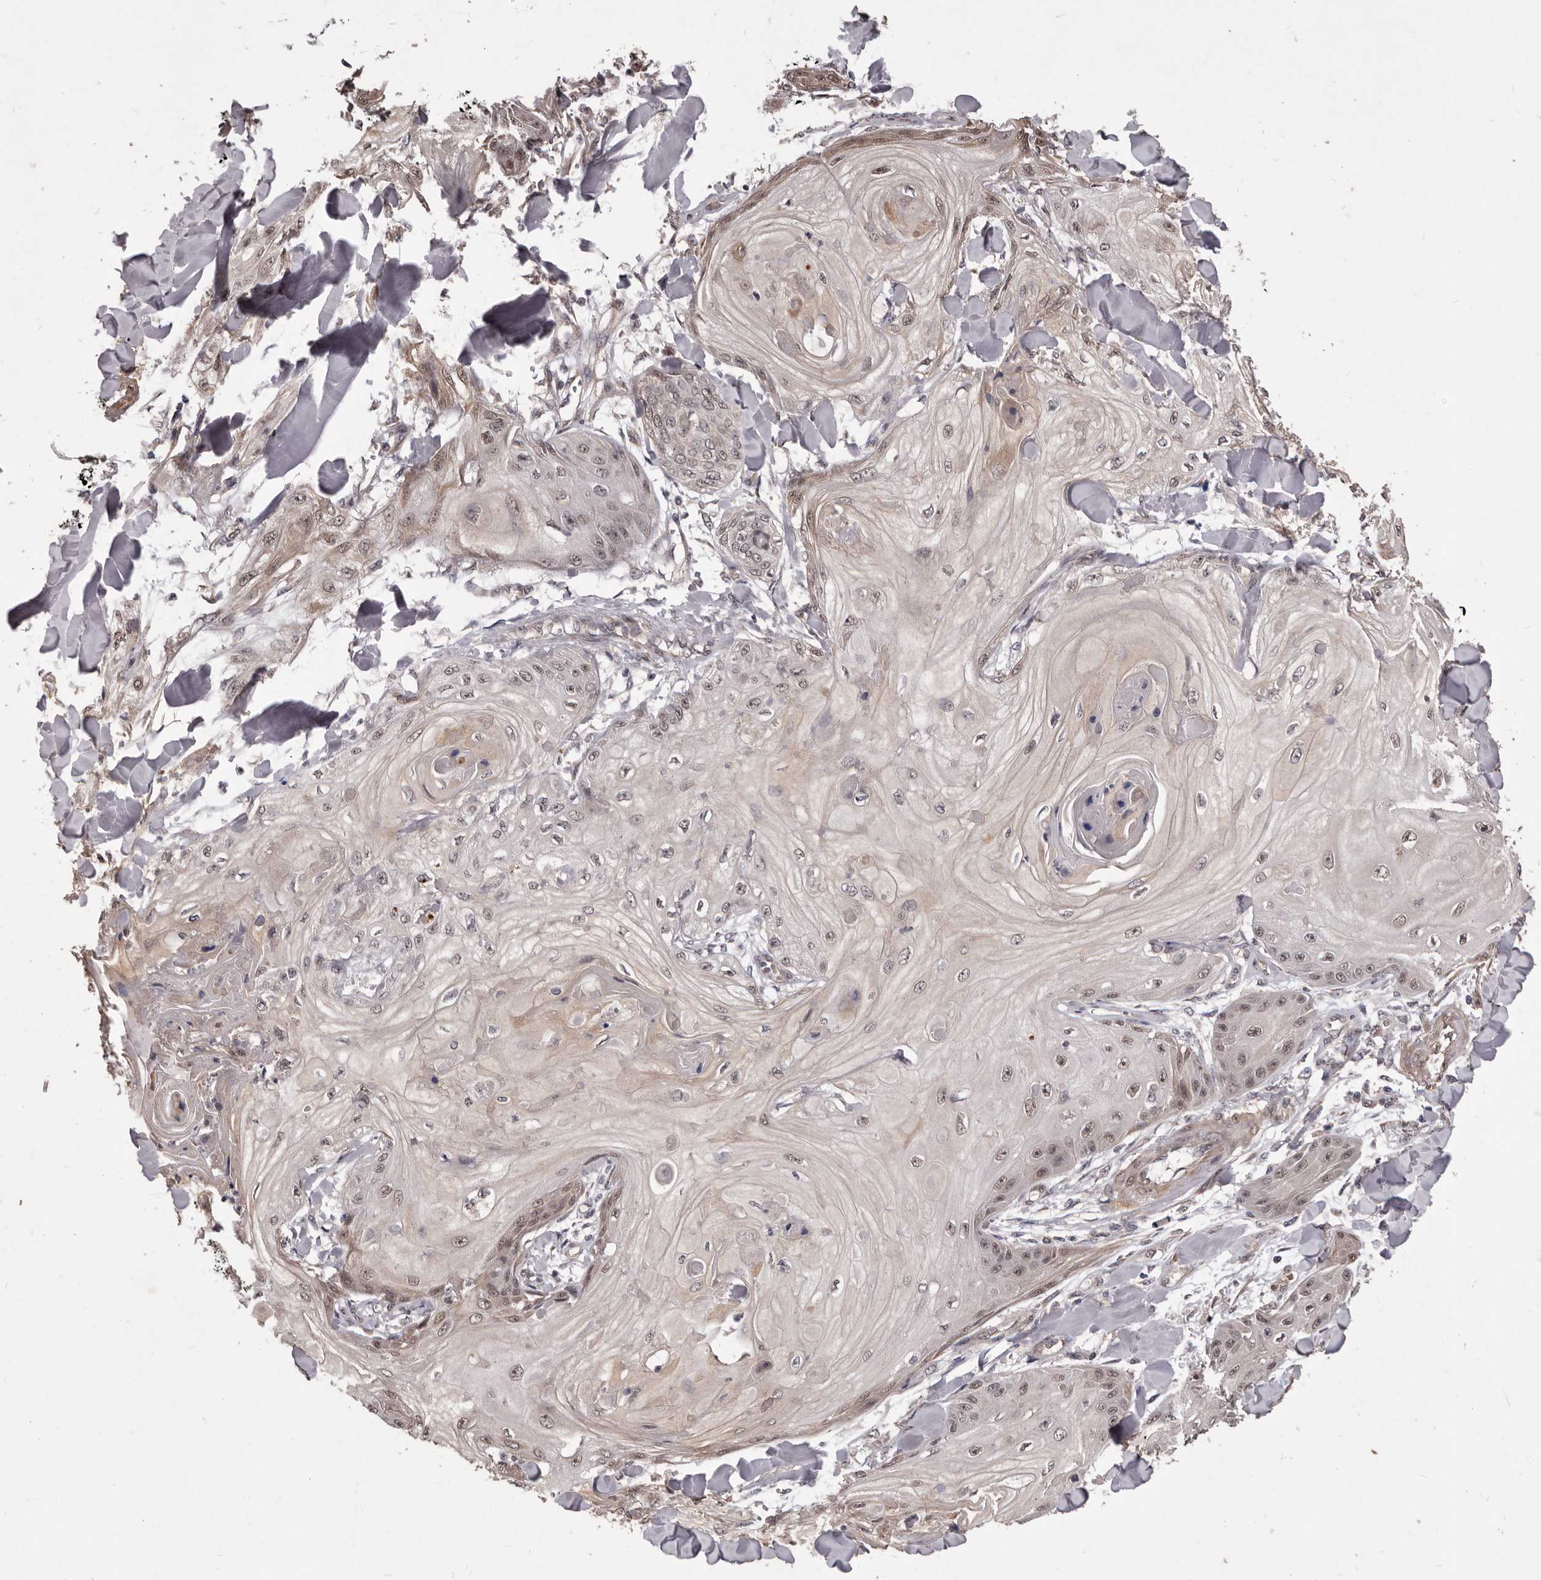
{"staining": {"intensity": "weak", "quantity": "25%-75%", "location": "nuclear"}, "tissue": "skin cancer", "cell_type": "Tumor cells", "image_type": "cancer", "snomed": [{"axis": "morphology", "description": "Squamous cell carcinoma, NOS"}, {"axis": "topography", "description": "Skin"}], "caption": "Human squamous cell carcinoma (skin) stained with a brown dye reveals weak nuclear positive positivity in about 25%-75% of tumor cells.", "gene": "CELF3", "patient": {"sex": "male", "age": 74}}